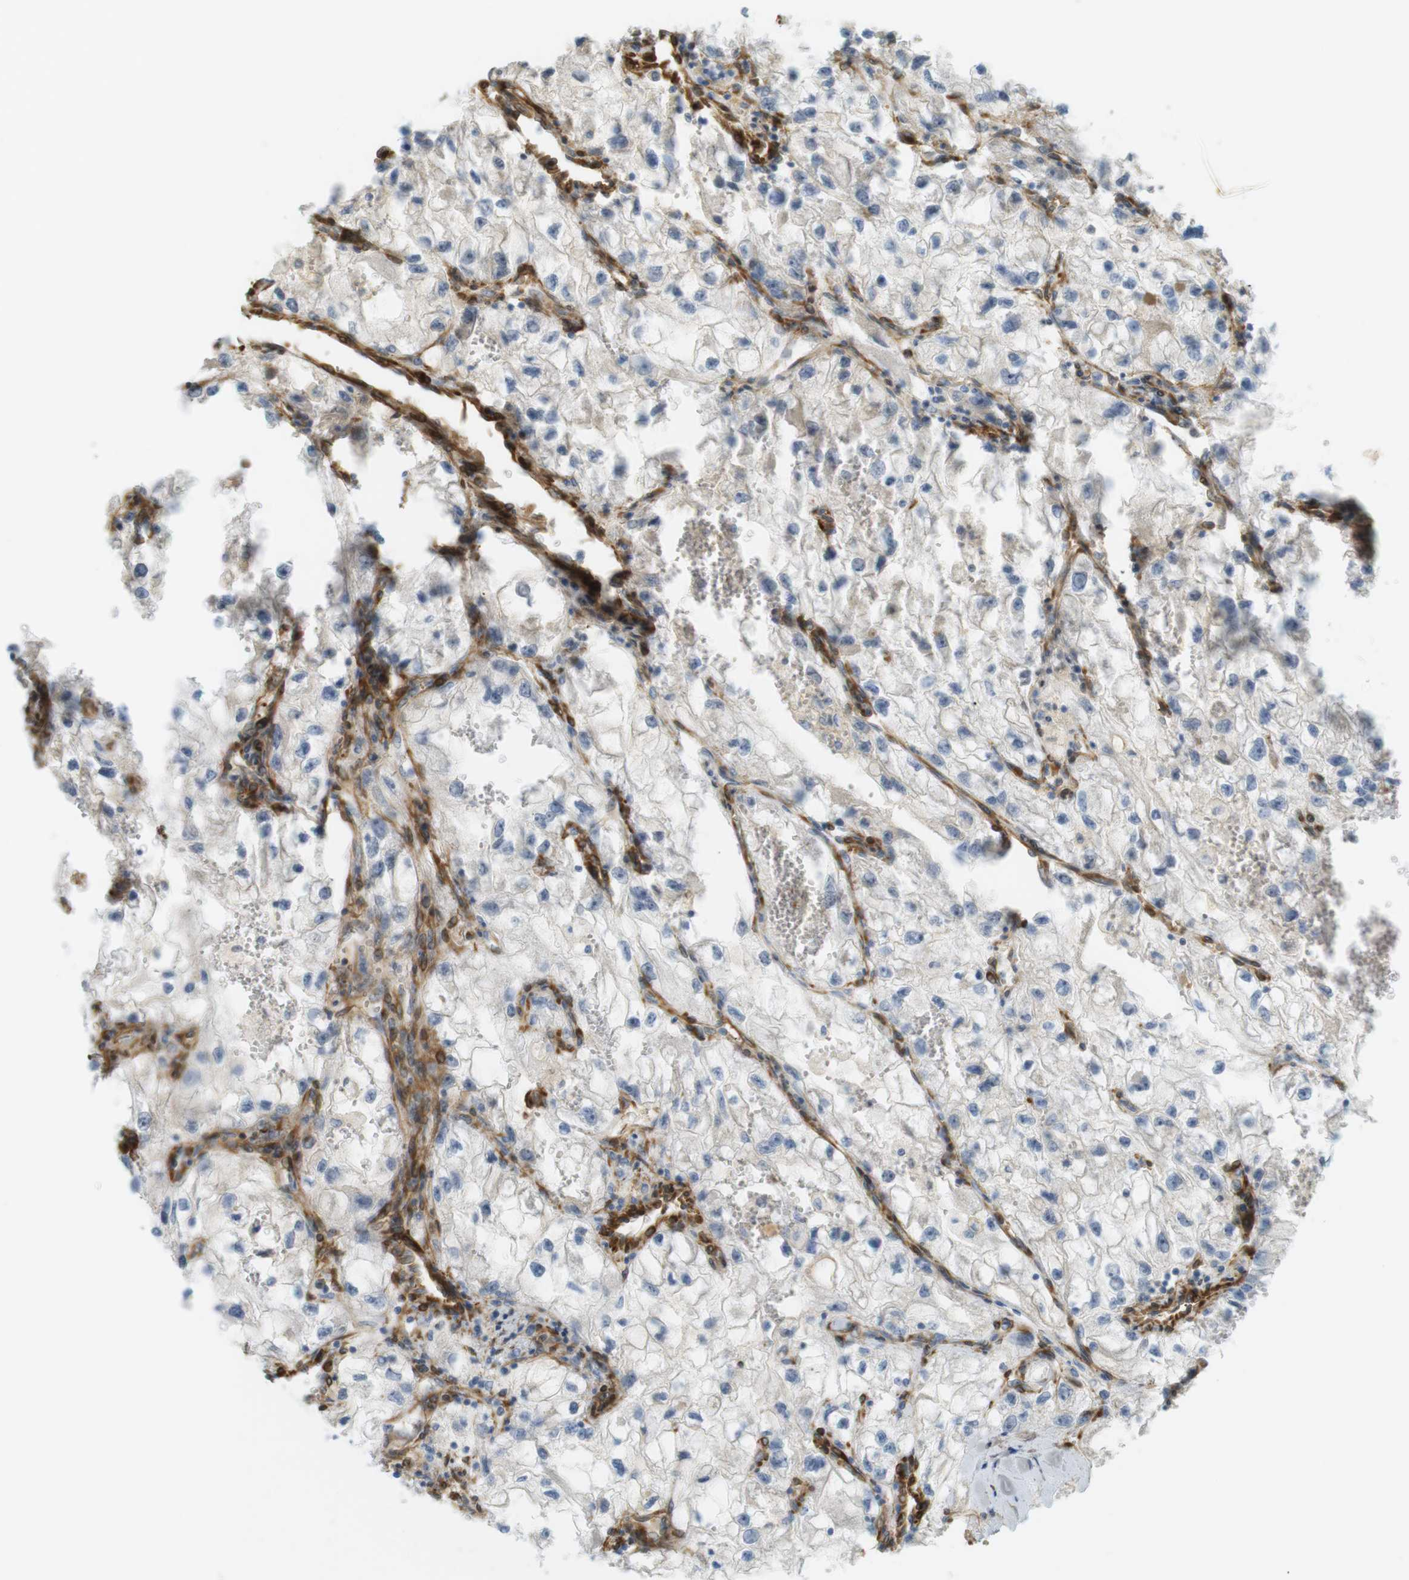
{"staining": {"intensity": "weak", "quantity": "<25%", "location": "cytoplasmic/membranous"}, "tissue": "renal cancer", "cell_type": "Tumor cells", "image_type": "cancer", "snomed": [{"axis": "morphology", "description": "Adenocarcinoma, NOS"}, {"axis": "topography", "description": "Kidney"}], "caption": "A high-resolution photomicrograph shows immunohistochemistry (IHC) staining of renal cancer (adenocarcinoma), which demonstrates no significant staining in tumor cells.", "gene": "PDE3A", "patient": {"sex": "female", "age": 70}}